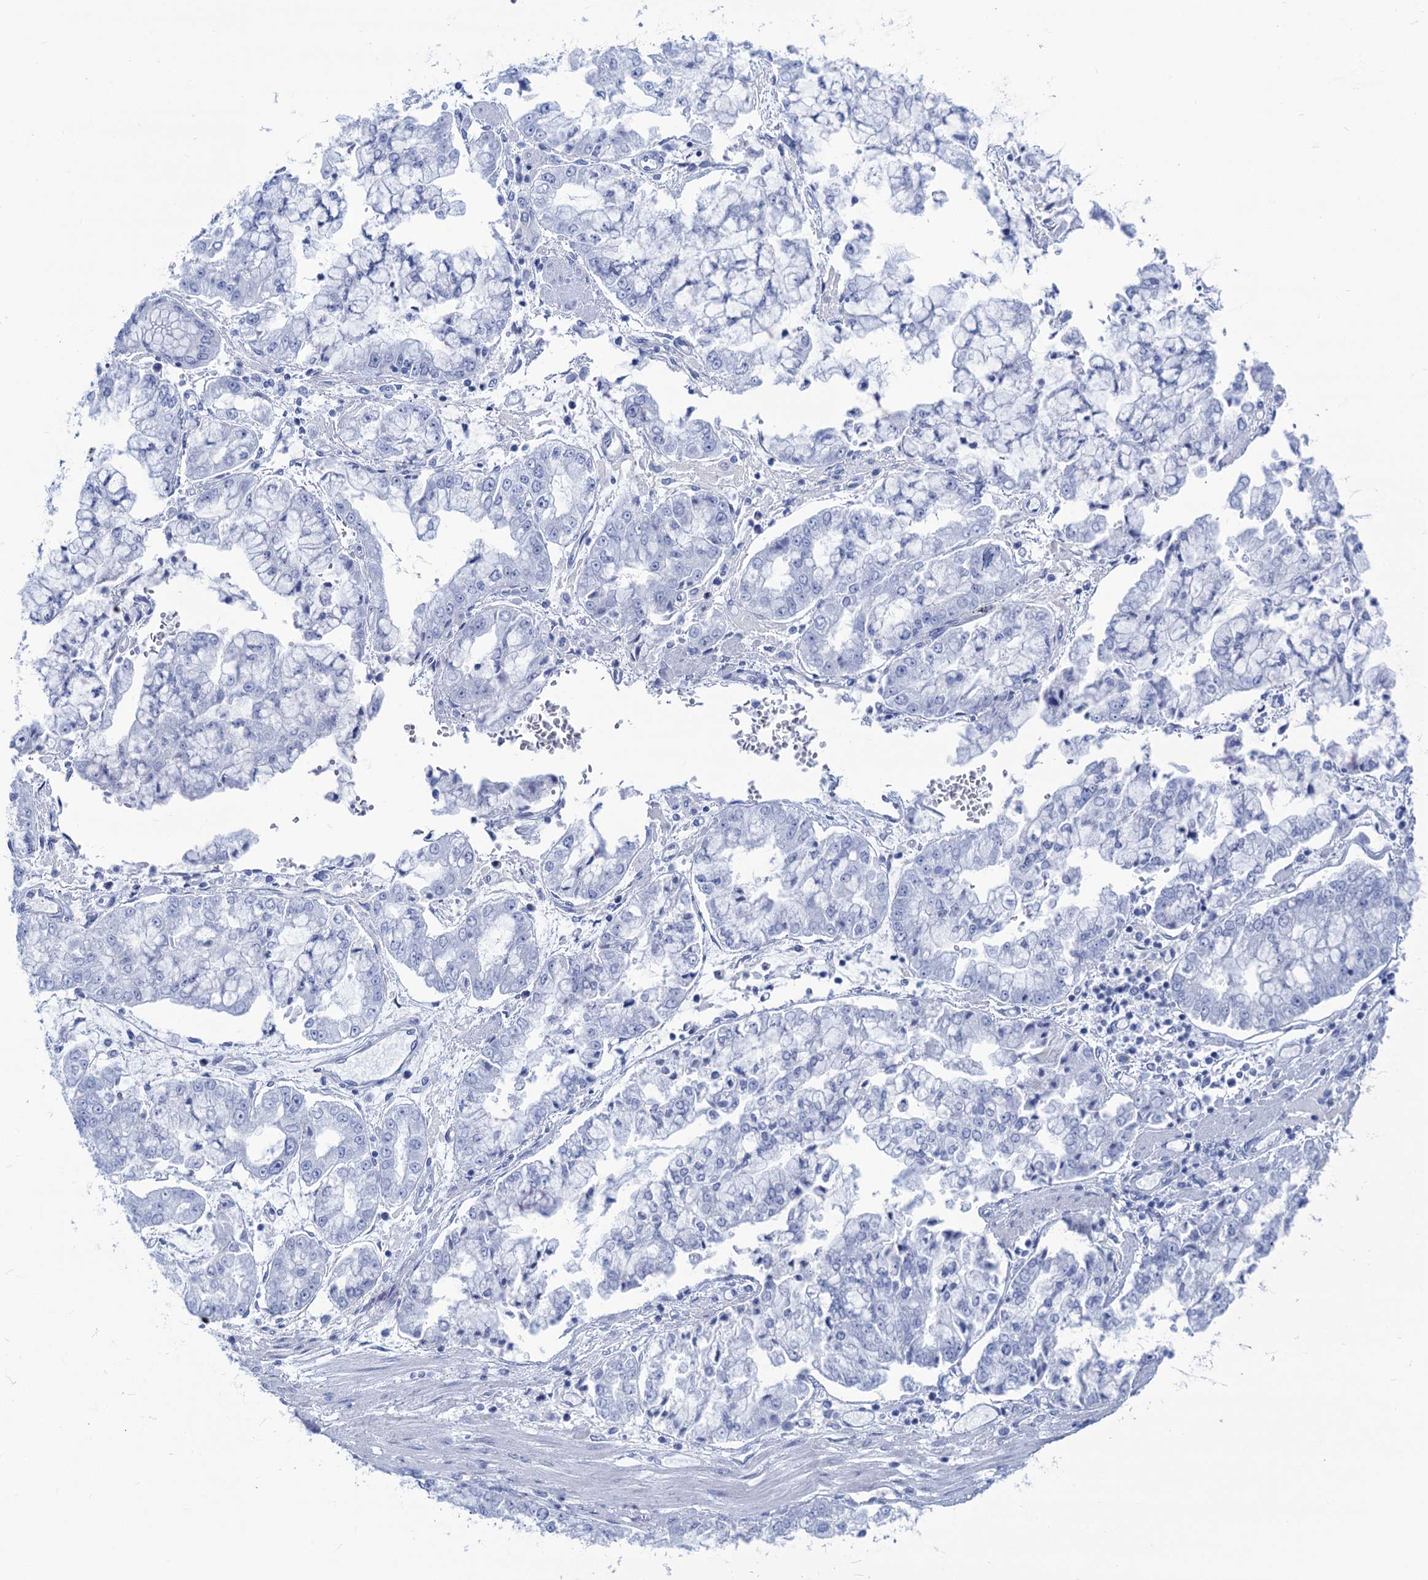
{"staining": {"intensity": "negative", "quantity": "none", "location": "none"}, "tissue": "stomach cancer", "cell_type": "Tumor cells", "image_type": "cancer", "snomed": [{"axis": "morphology", "description": "Adenocarcinoma, NOS"}, {"axis": "topography", "description": "Stomach"}], "caption": "A high-resolution histopathology image shows immunohistochemistry staining of stomach adenocarcinoma, which exhibits no significant expression in tumor cells.", "gene": "CABYR", "patient": {"sex": "male", "age": 76}}